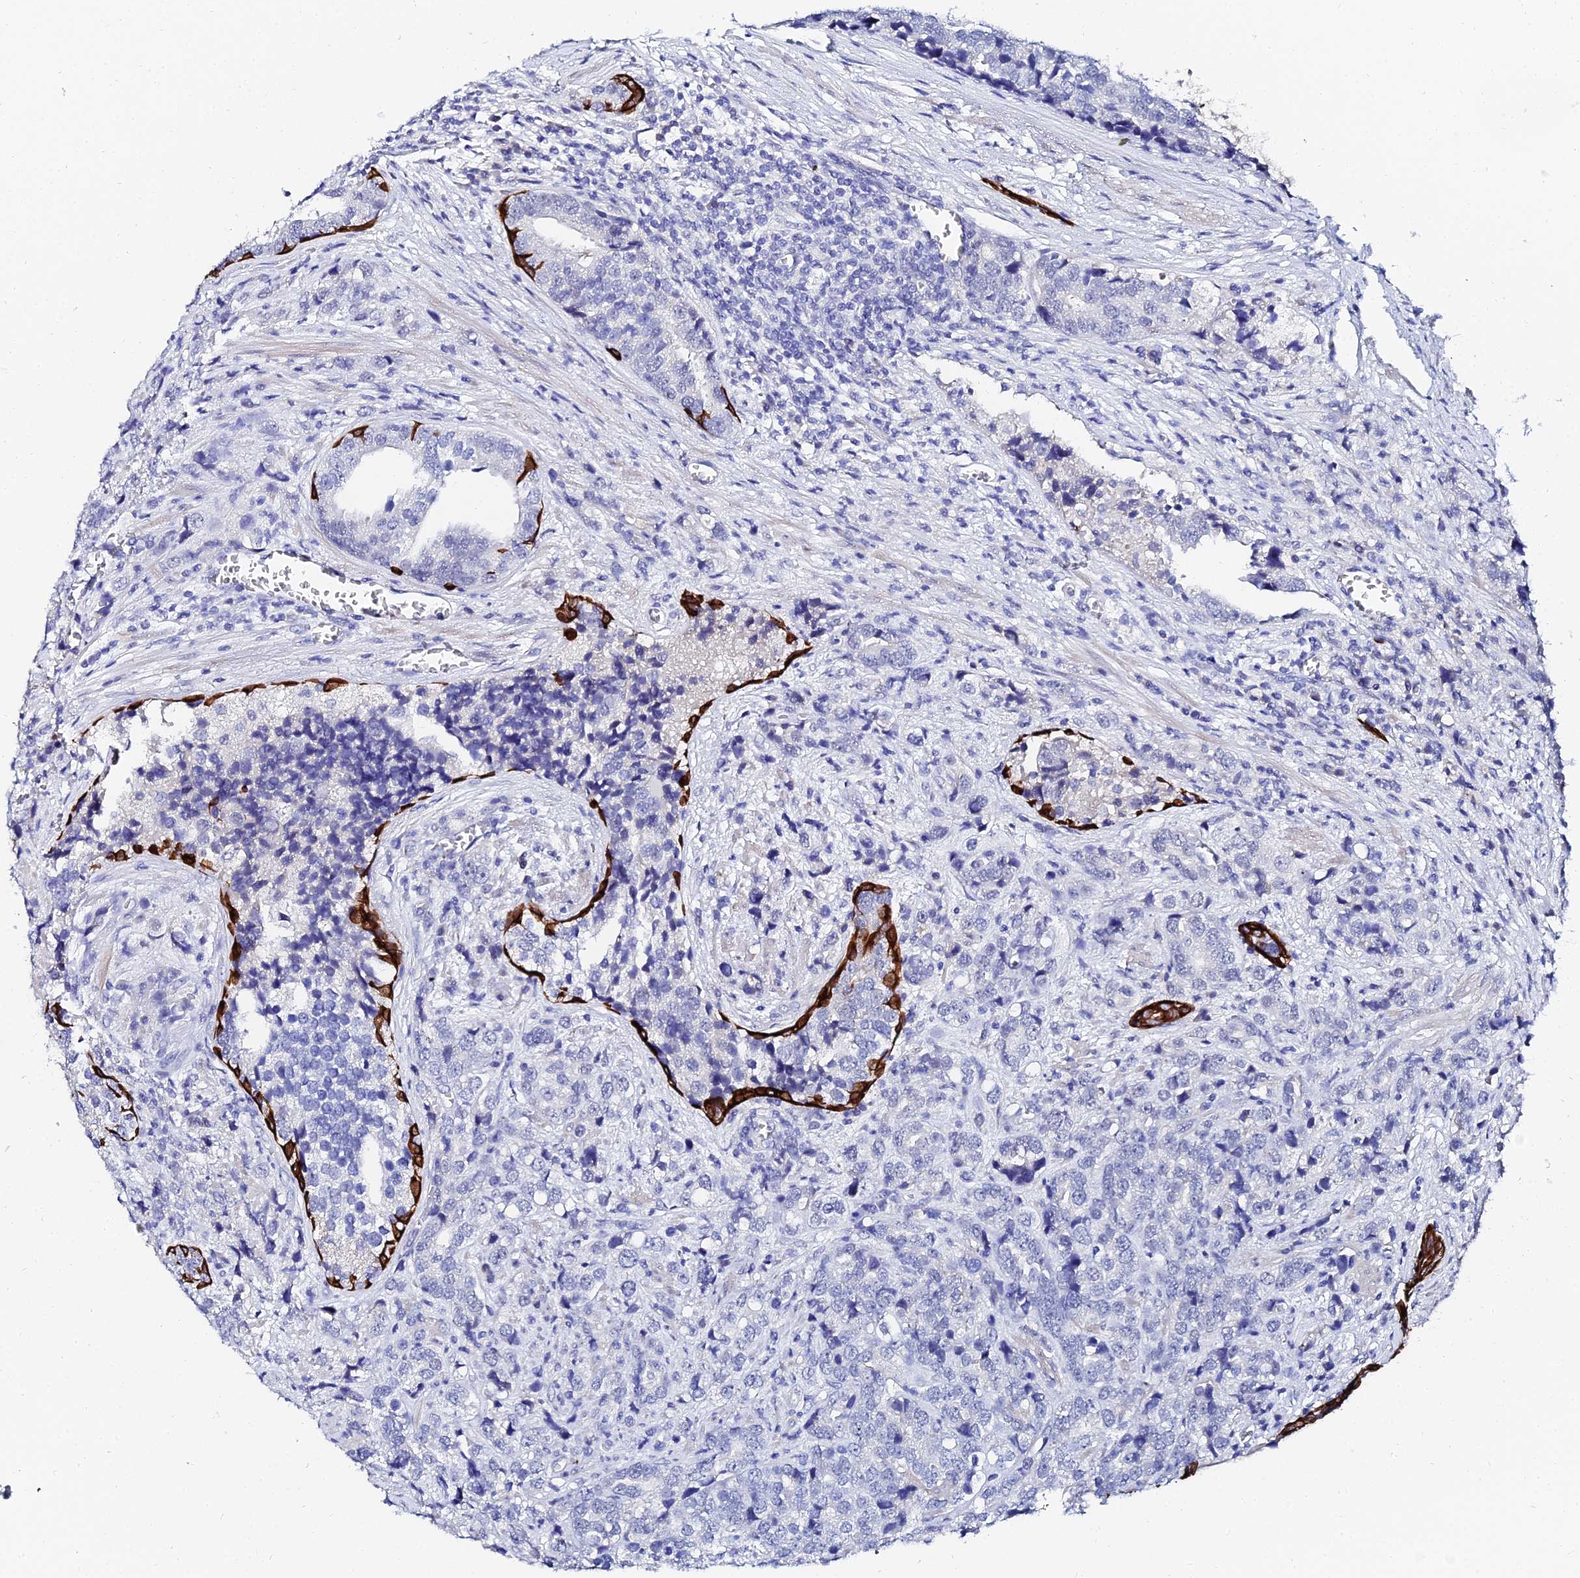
{"staining": {"intensity": "negative", "quantity": "none", "location": "none"}, "tissue": "prostate cancer", "cell_type": "Tumor cells", "image_type": "cancer", "snomed": [{"axis": "morphology", "description": "Adenocarcinoma, High grade"}, {"axis": "topography", "description": "Prostate"}], "caption": "Tumor cells show no significant protein staining in prostate cancer (adenocarcinoma (high-grade)).", "gene": "KRT17", "patient": {"sex": "male", "age": 71}}